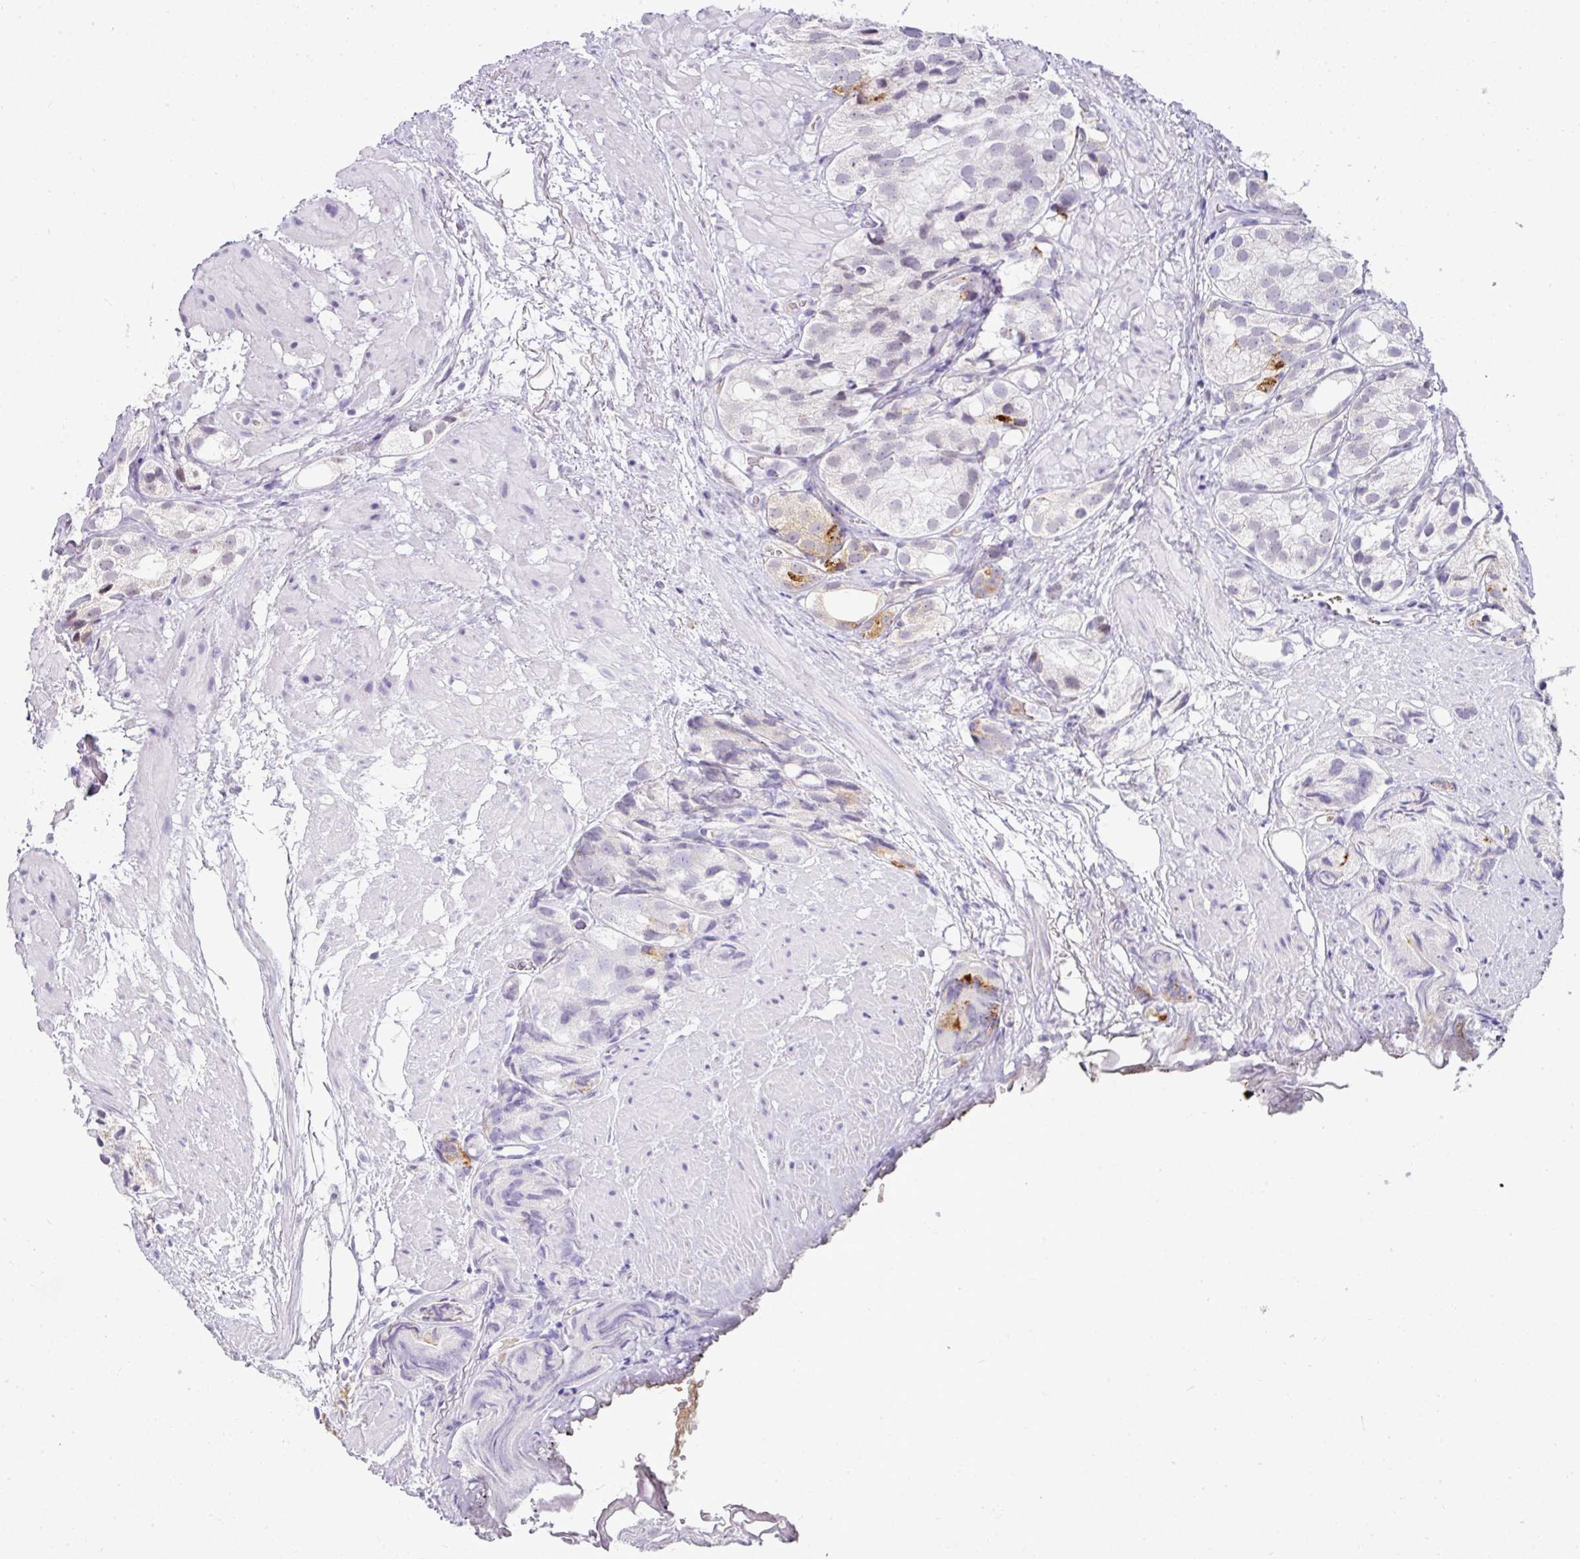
{"staining": {"intensity": "strong", "quantity": "<25%", "location": "cytoplasmic/membranous"}, "tissue": "prostate cancer", "cell_type": "Tumor cells", "image_type": "cancer", "snomed": [{"axis": "morphology", "description": "Adenocarcinoma, High grade"}, {"axis": "topography", "description": "Prostate"}], "caption": "A medium amount of strong cytoplasmic/membranous staining is seen in about <25% of tumor cells in adenocarcinoma (high-grade) (prostate) tissue. The protein of interest is stained brown, and the nuclei are stained in blue (DAB IHC with brightfield microscopy, high magnification).", "gene": "FGF17", "patient": {"sex": "male", "age": 82}}